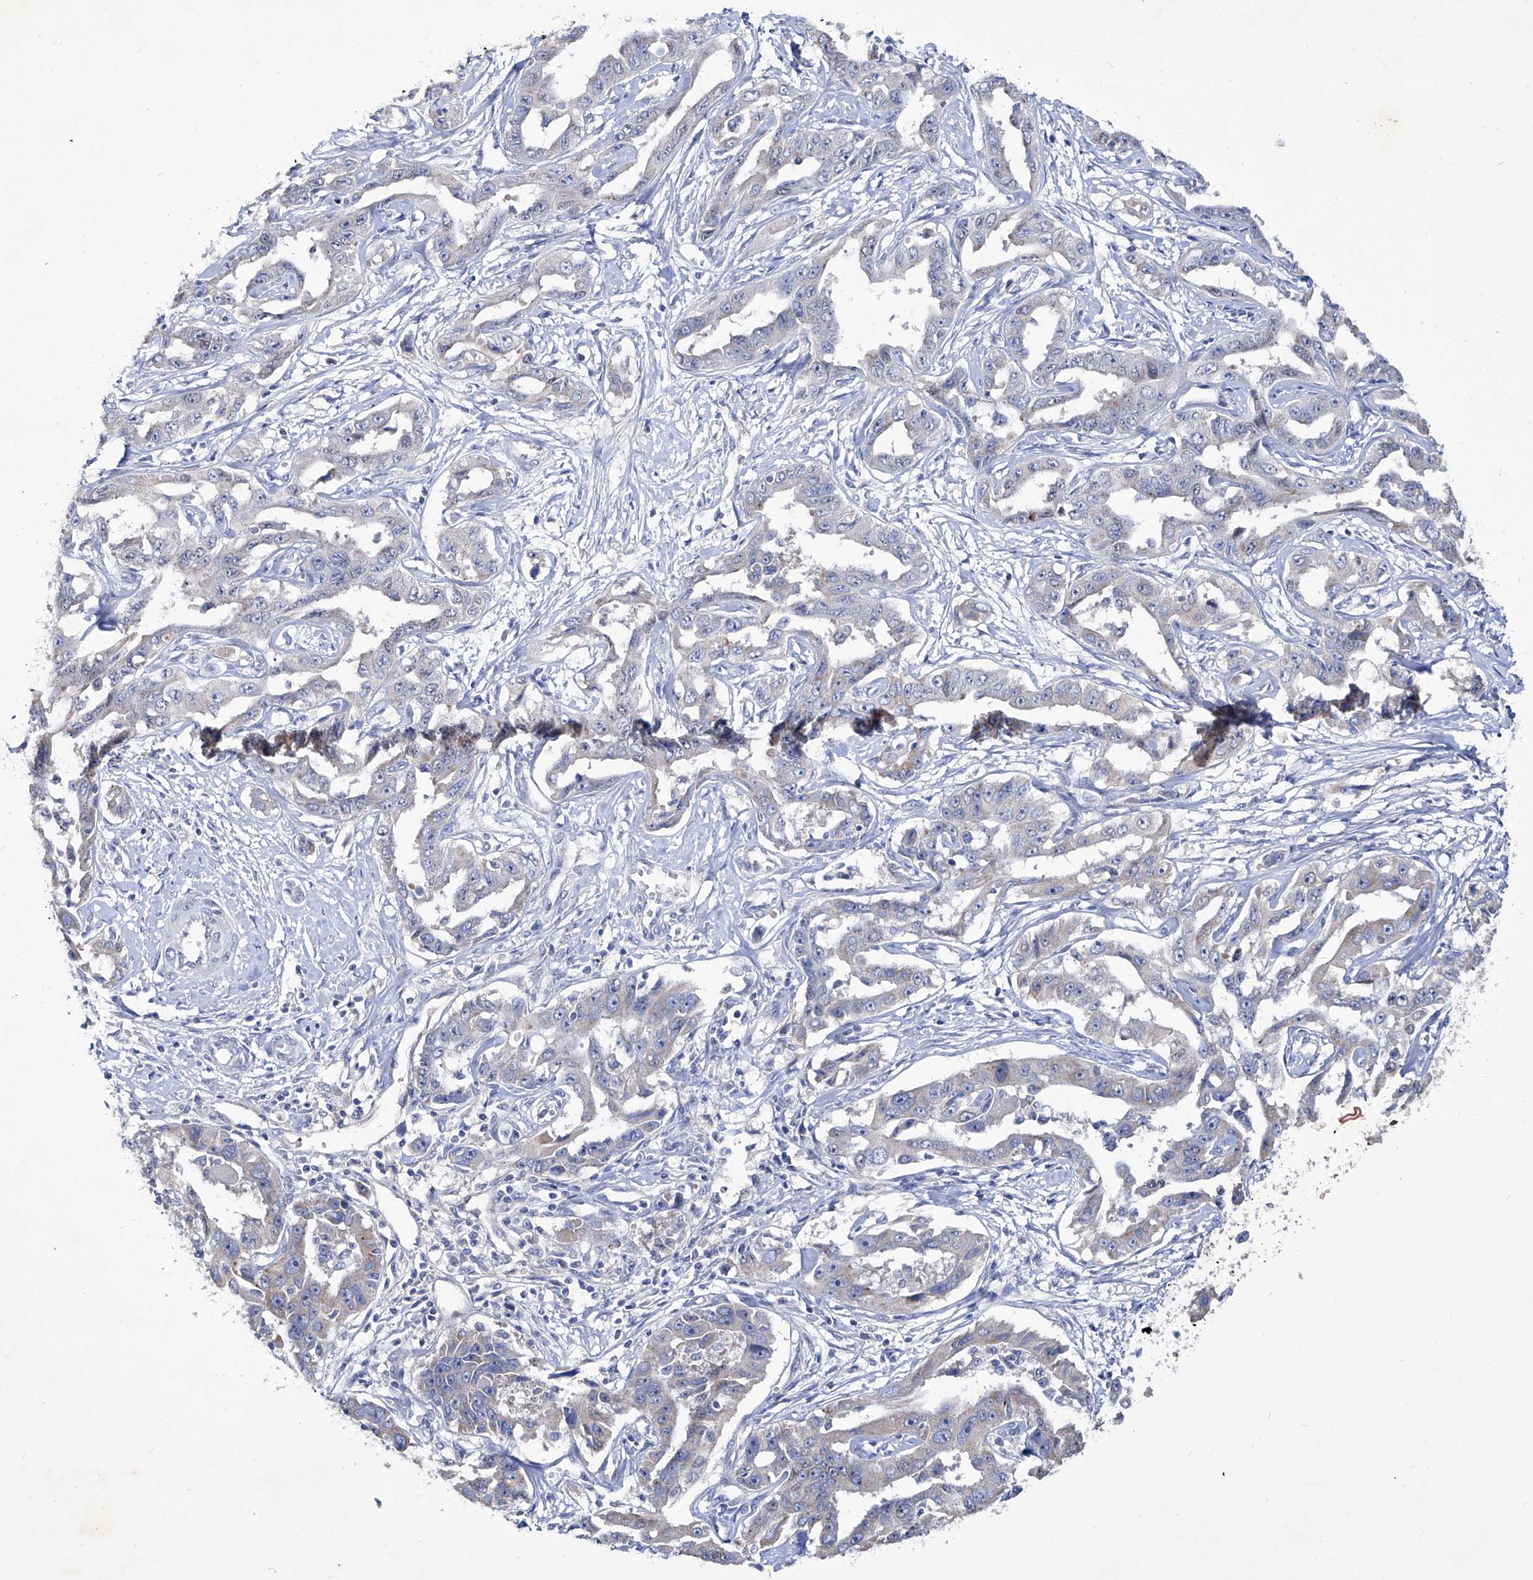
{"staining": {"intensity": "negative", "quantity": "none", "location": "none"}, "tissue": "liver cancer", "cell_type": "Tumor cells", "image_type": "cancer", "snomed": [{"axis": "morphology", "description": "Cholangiocarcinoma"}, {"axis": "topography", "description": "Liver"}], "caption": "Cholangiocarcinoma (liver) was stained to show a protein in brown. There is no significant positivity in tumor cells.", "gene": "KLHL17", "patient": {"sex": "male", "age": 59}}